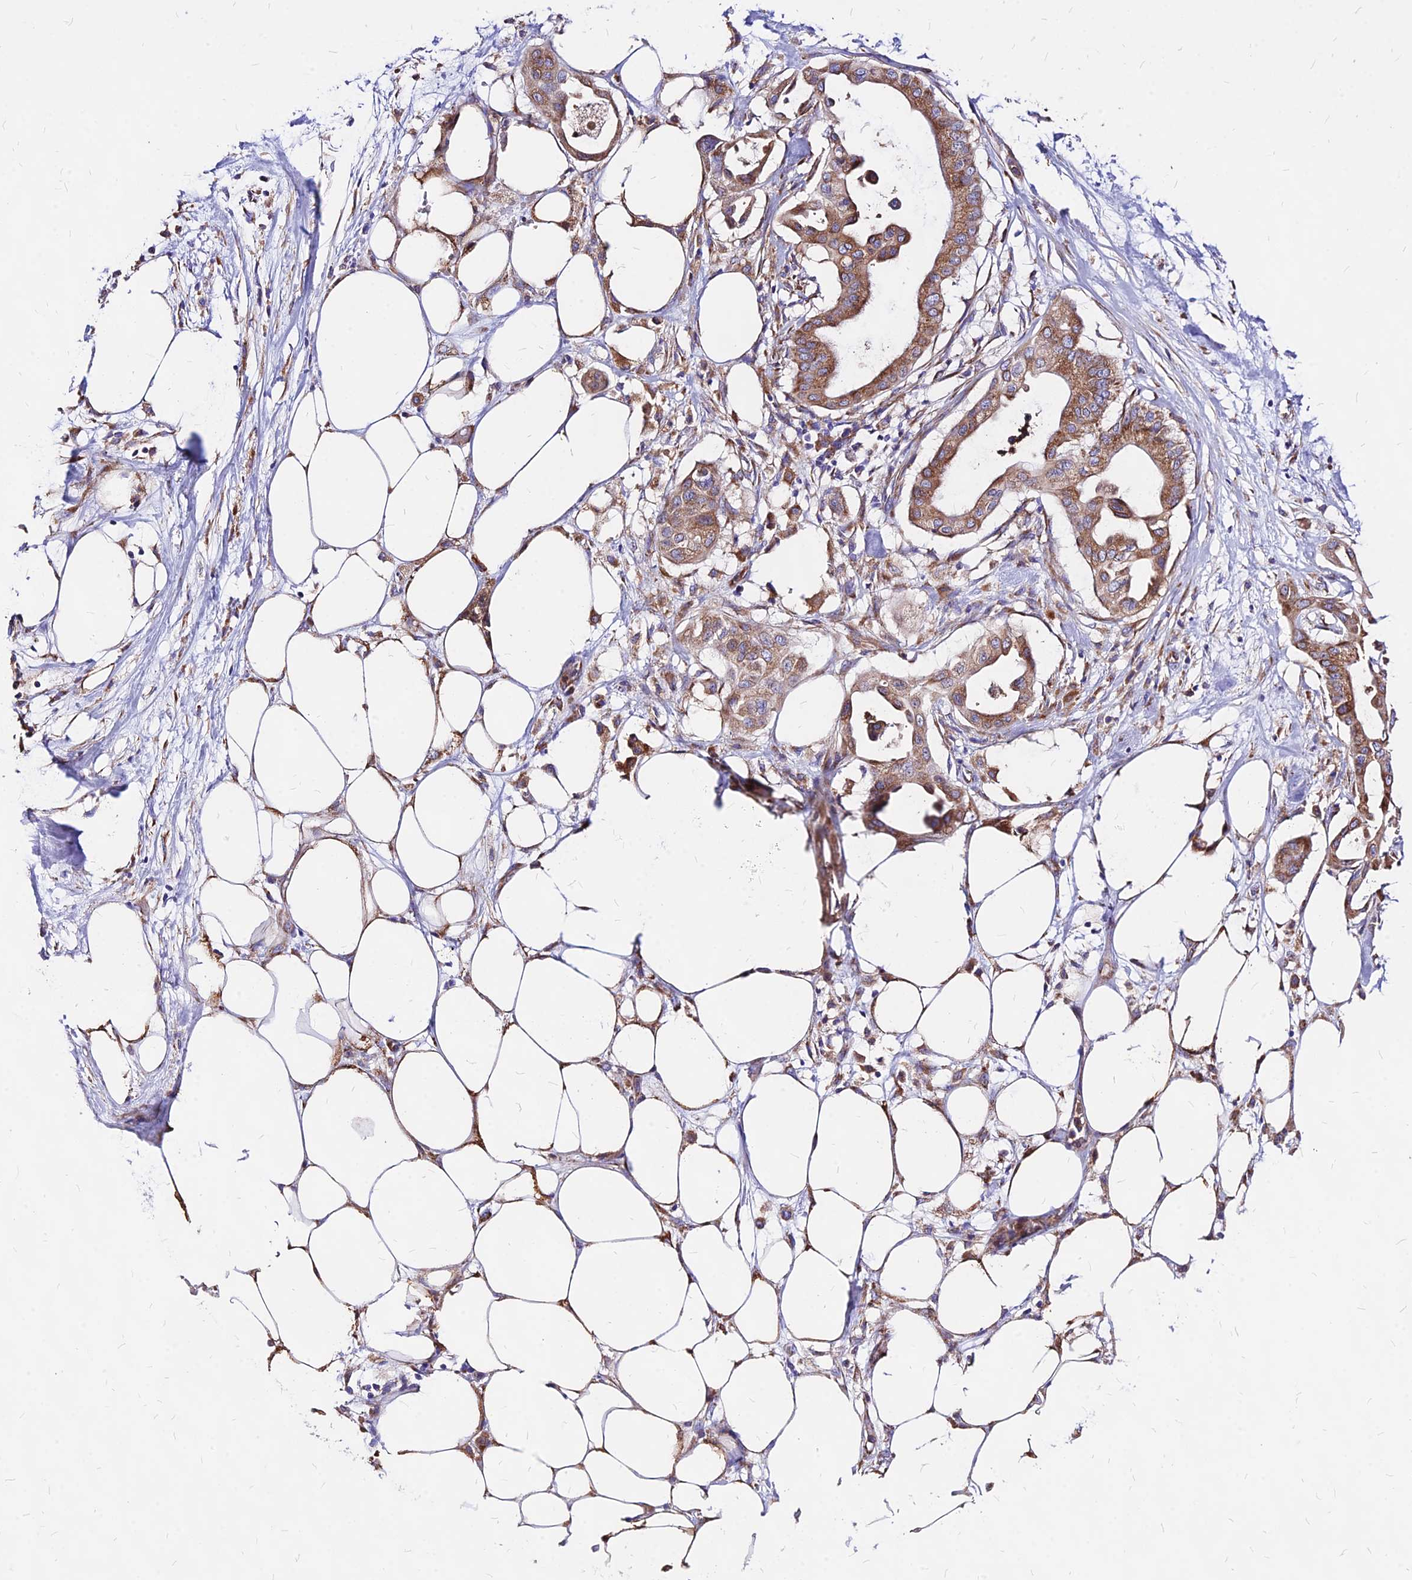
{"staining": {"intensity": "moderate", "quantity": ">75%", "location": "cytoplasmic/membranous"}, "tissue": "pancreatic cancer", "cell_type": "Tumor cells", "image_type": "cancer", "snomed": [{"axis": "morphology", "description": "Adenocarcinoma, NOS"}, {"axis": "topography", "description": "Pancreas"}], "caption": "Protein expression analysis of pancreatic adenocarcinoma reveals moderate cytoplasmic/membranous positivity in approximately >75% of tumor cells. The staining was performed using DAB to visualize the protein expression in brown, while the nuclei were stained in blue with hematoxylin (Magnification: 20x).", "gene": "MRPL3", "patient": {"sex": "male", "age": 68}}